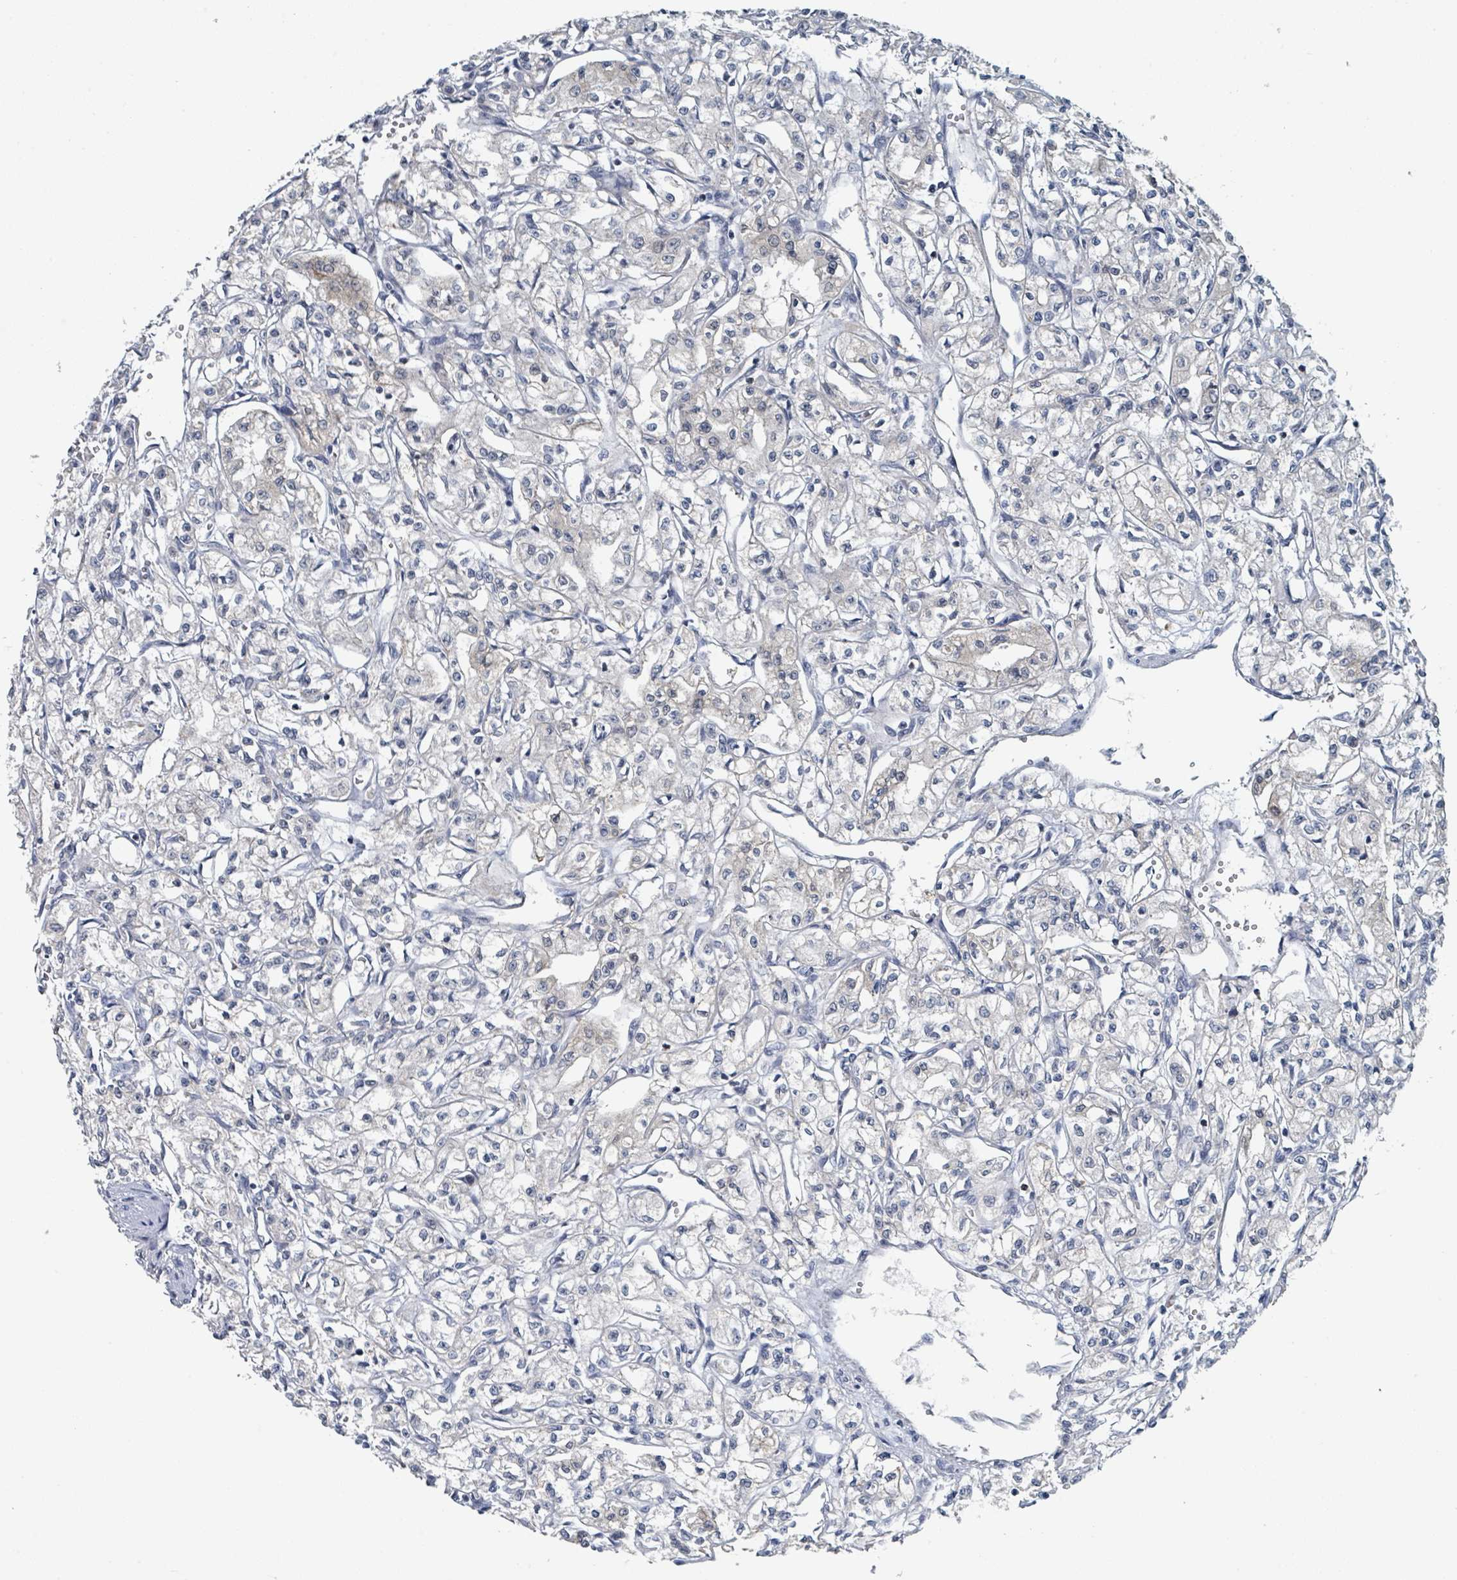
{"staining": {"intensity": "negative", "quantity": "none", "location": "none"}, "tissue": "renal cancer", "cell_type": "Tumor cells", "image_type": "cancer", "snomed": [{"axis": "morphology", "description": "Adenocarcinoma, NOS"}, {"axis": "topography", "description": "Kidney"}], "caption": "Protein analysis of renal adenocarcinoma demonstrates no significant staining in tumor cells. The staining is performed using DAB brown chromogen with nuclei counter-stained in using hematoxylin.", "gene": "ANKRD55", "patient": {"sex": "male", "age": 56}}